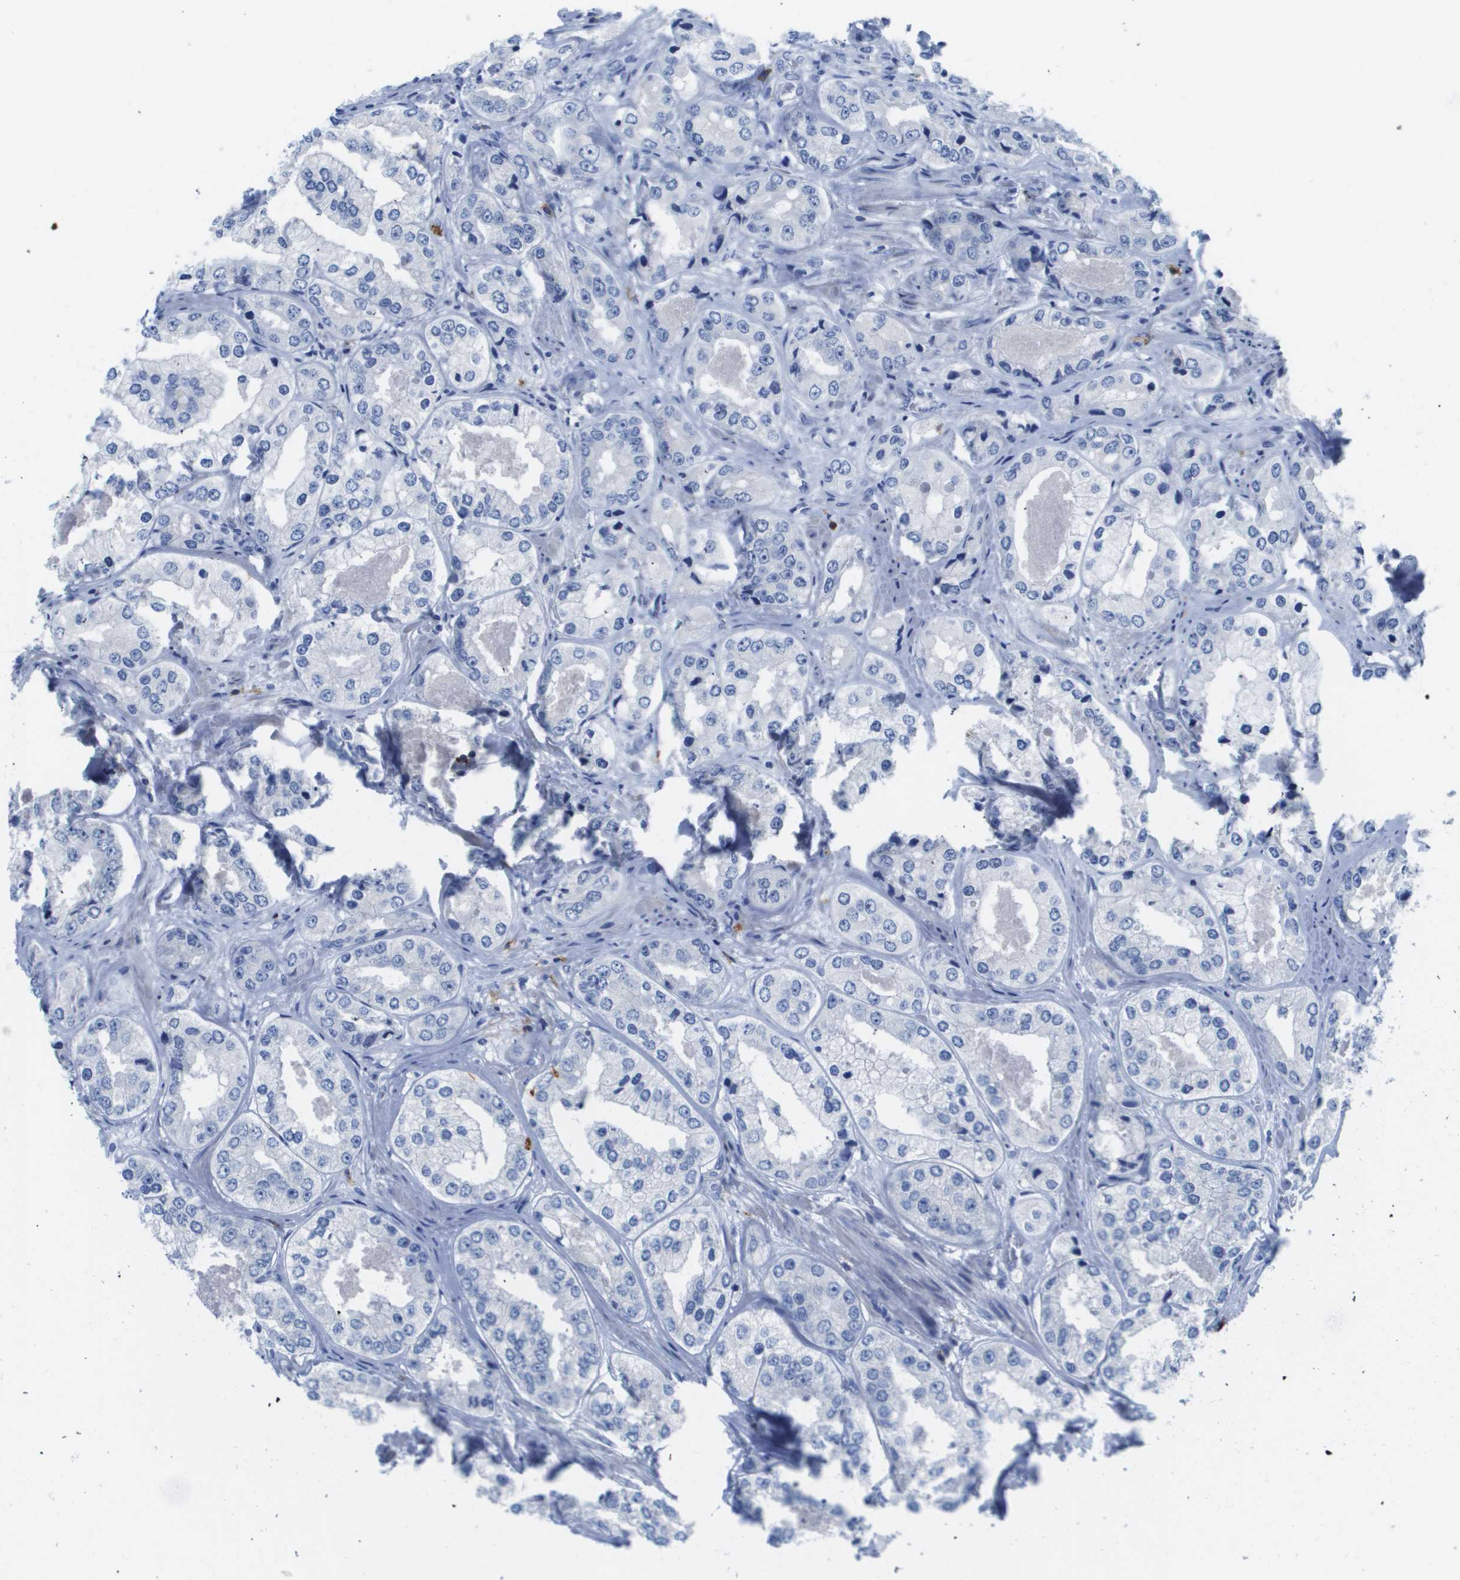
{"staining": {"intensity": "negative", "quantity": "none", "location": "none"}, "tissue": "prostate cancer", "cell_type": "Tumor cells", "image_type": "cancer", "snomed": [{"axis": "morphology", "description": "Adenocarcinoma, High grade"}, {"axis": "topography", "description": "Prostate"}], "caption": "The immunohistochemistry (IHC) histopathology image has no significant positivity in tumor cells of high-grade adenocarcinoma (prostate) tissue.", "gene": "MS4A1", "patient": {"sex": "male", "age": 61}}